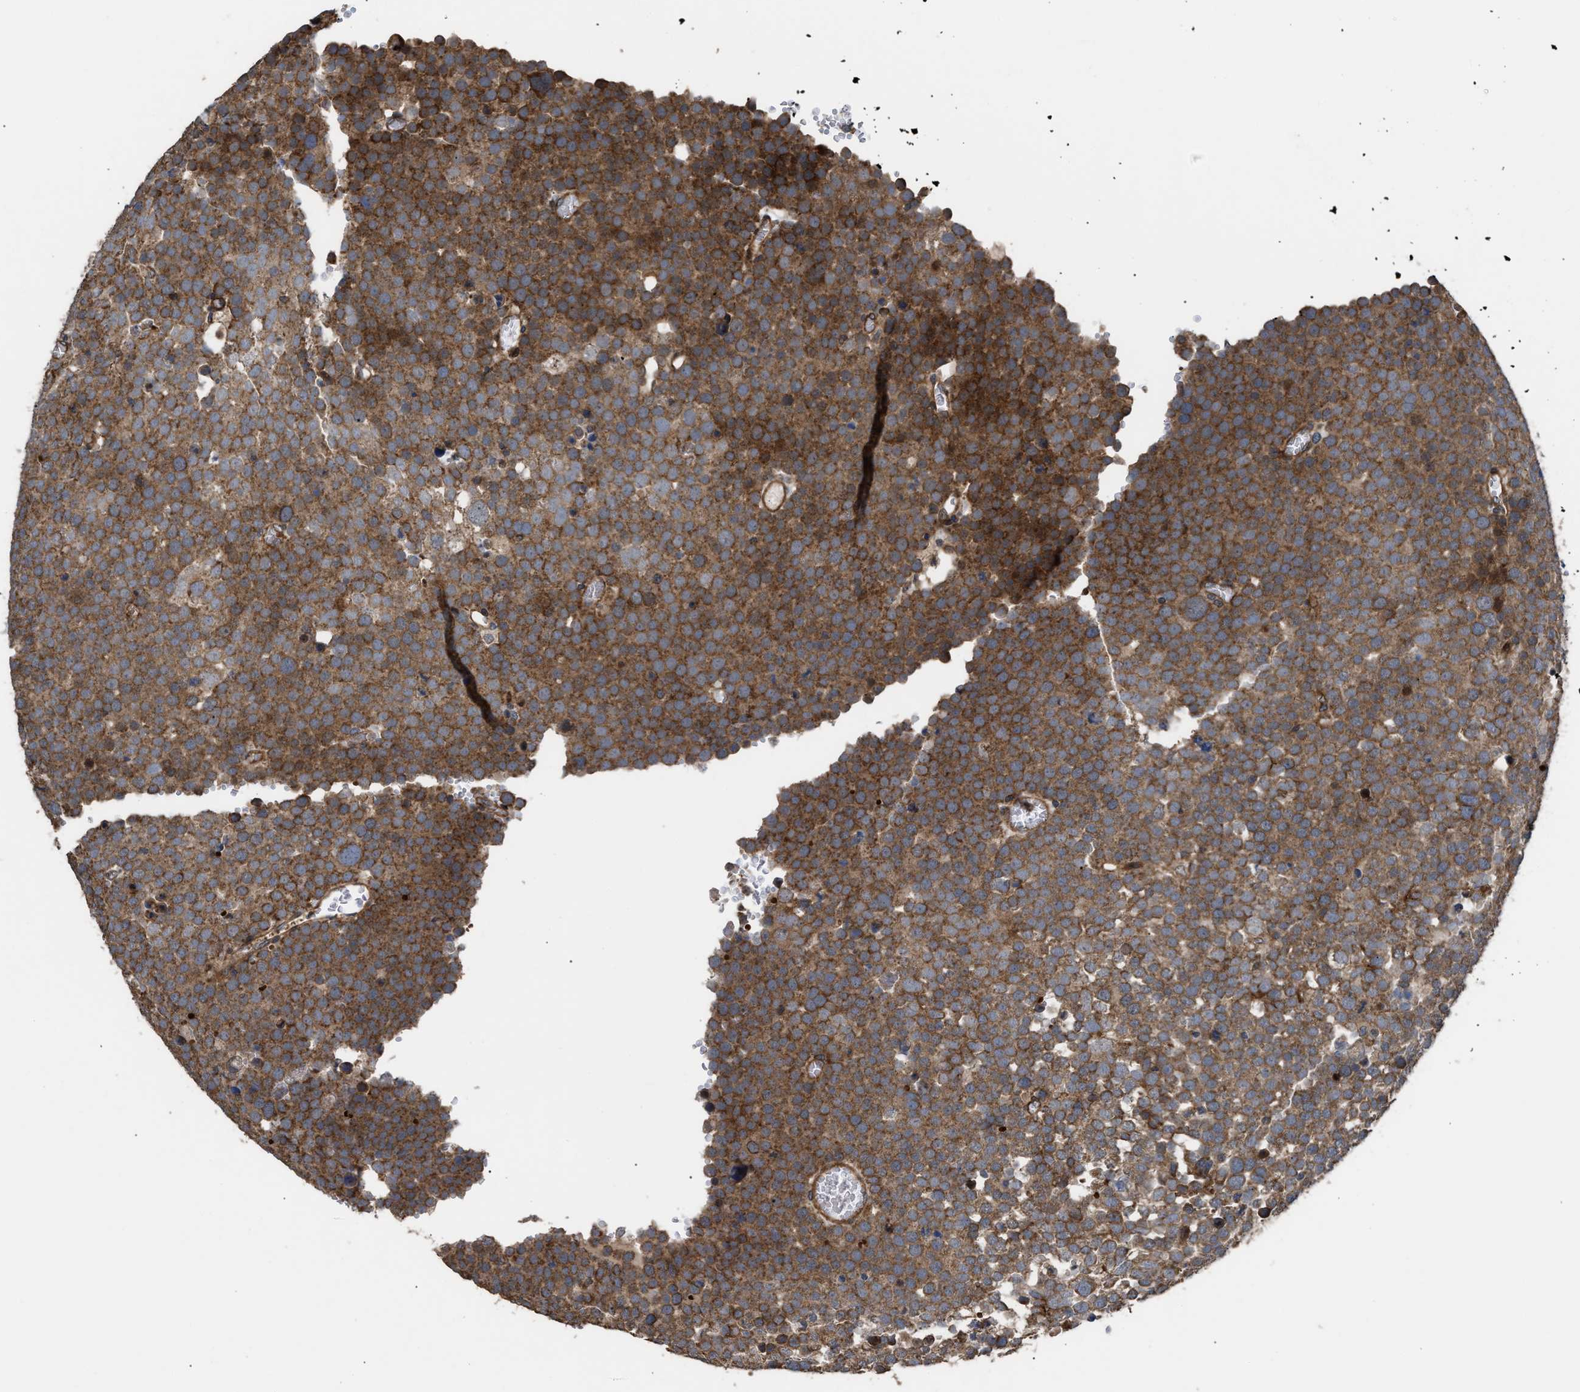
{"staining": {"intensity": "moderate", "quantity": ">75%", "location": "cytoplasmic/membranous"}, "tissue": "testis cancer", "cell_type": "Tumor cells", "image_type": "cancer", "snomed": [{"axis": "morphology", "description": "Seminoma, NOS"}, {"axis": "topography", "description": "Testis"}], "caption": "Immunohistochemical staining of human testis cancer reveals medium levels of moderate cytoplasmic/membranous protein expression in approximately >75% of tumor cells.", "gene": "STAU1", "patient": {"sex": "male", "age": 71}}